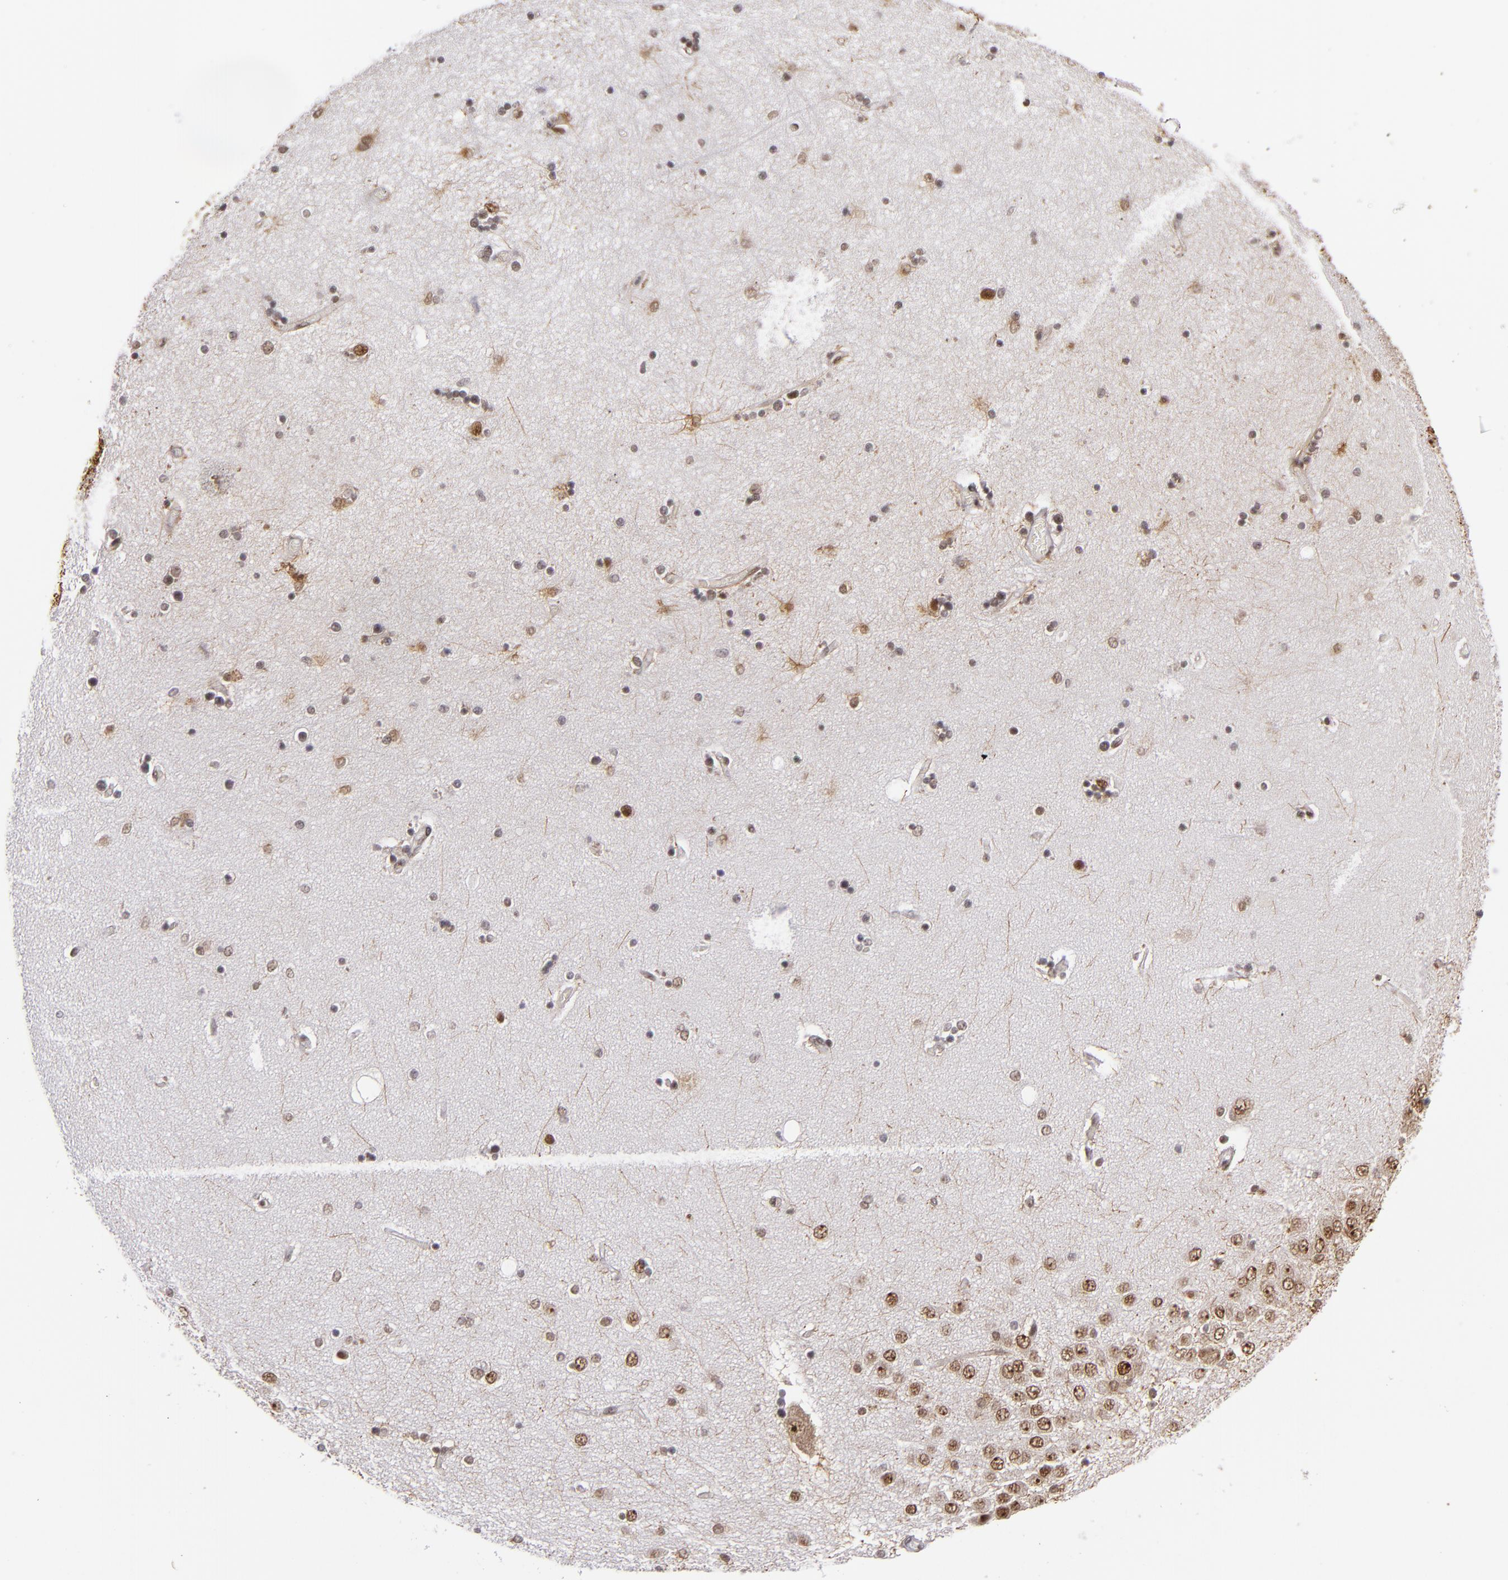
{"staining": {"intensity": "weak", "quantity": "<25%", "location": "nuclear"}, "tissue": "hippocampus", "cell_type": "Glial cells", "image_type": "normal", "snomed": [{"axis": "morphology", "description": "Normal tissue, NOS"}, {"axis": "topography", "description": "Hippocampus"}], "caption": "An immunohistochemistry photomicrograph of normal hippocampus is shown. There is no staining in glial cells of hippocampus. (IHC, brightfield microscopy, high magnification).", "gene": "MLLT3", "patient": {"sex": "female", "age": 54}}